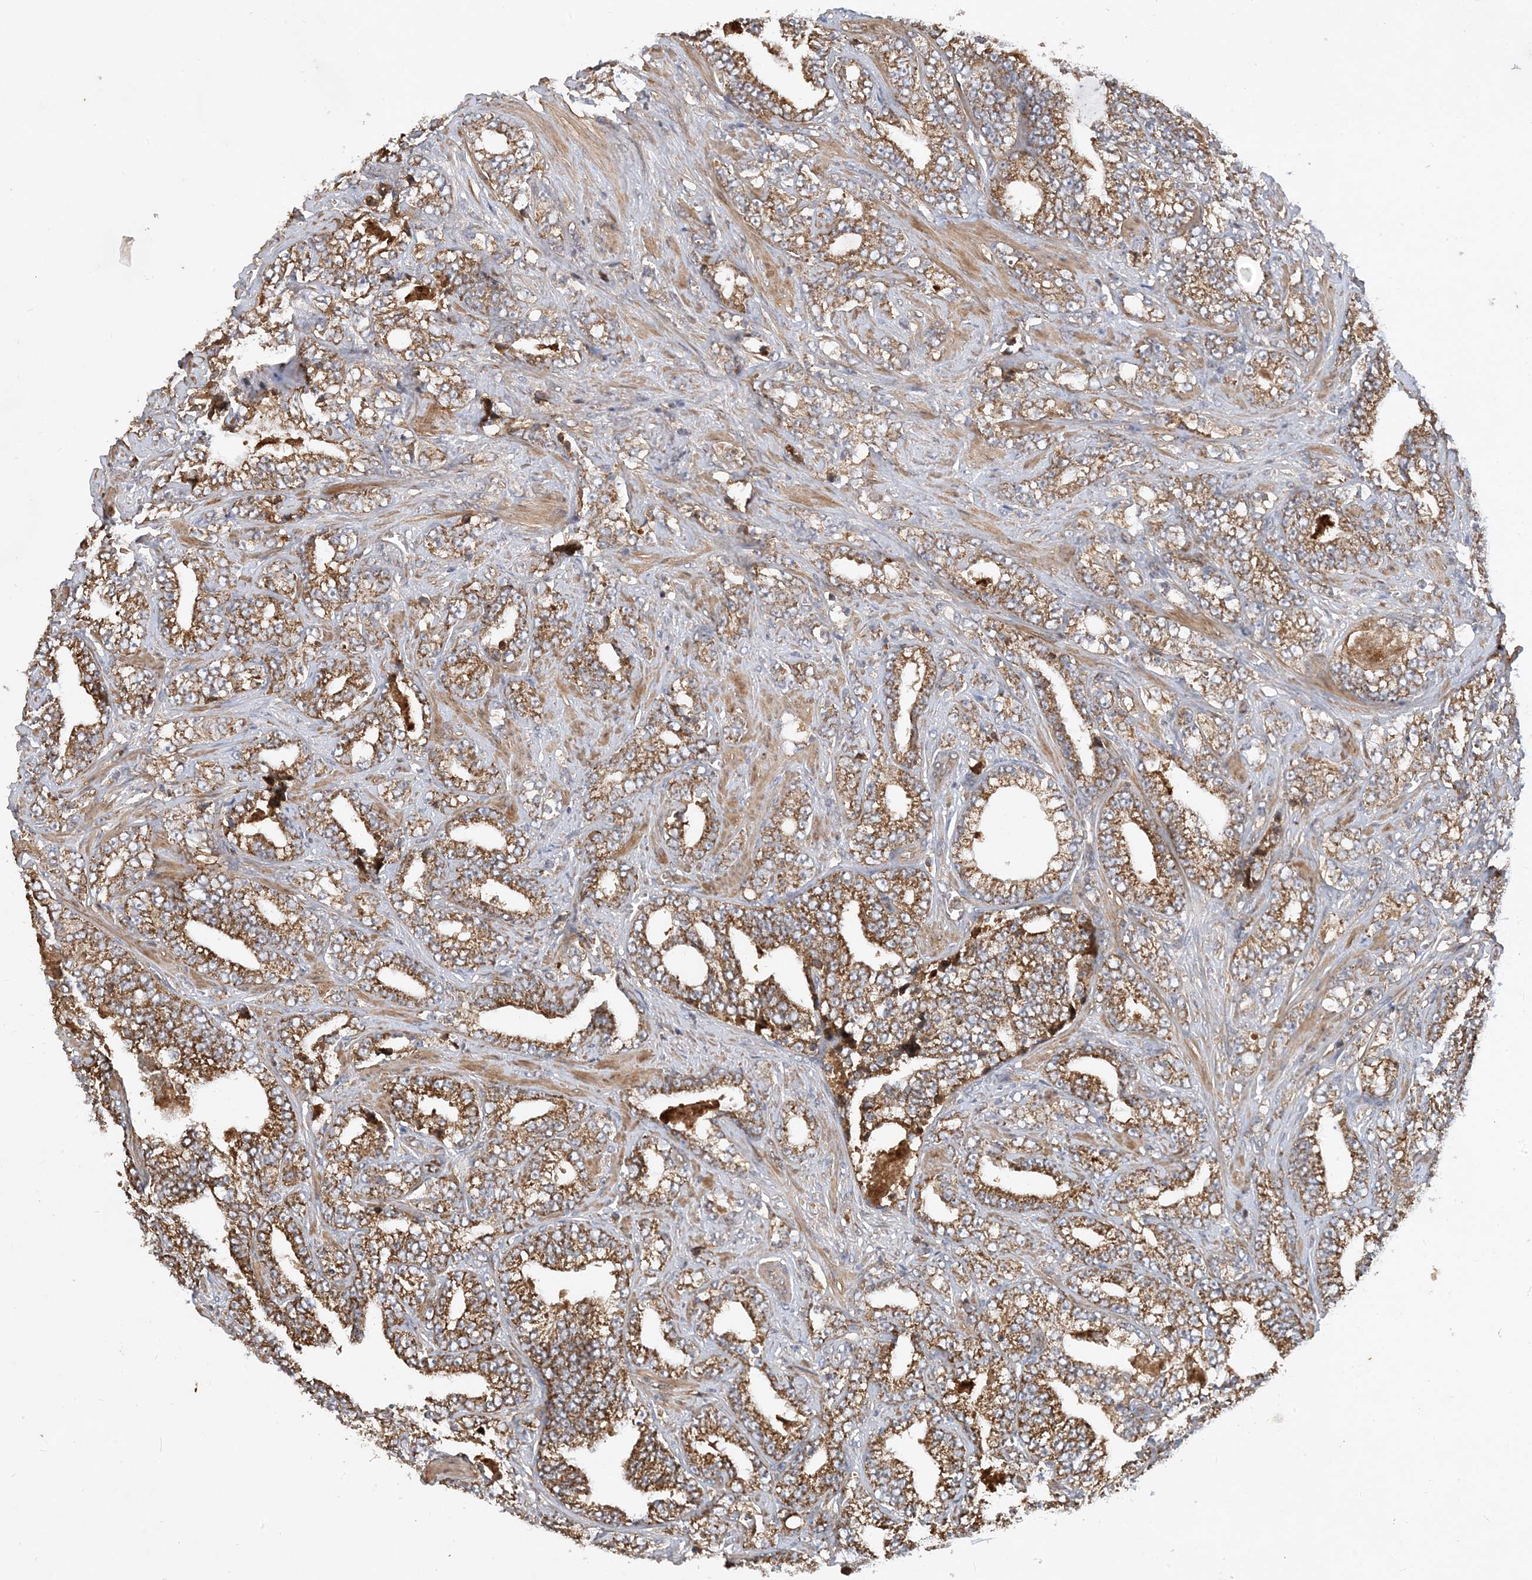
{"staining": {"intensity": "moderate", "quantity": ">75%", "location": "cytoplasmic/membranous"}, "tissue": "prostate cancer", "cell_type": "Tumor cells", "image_type": "cancer", "snomed": [{"axis": "morphology", "description": "Adenocarcinoma, High grade"}, {"axis": "topography", "description": "Prostate and seminal vesicle, NOS"}], "caption": "Immunohistochemical staining of human adenocarcinoma (high-grade) (prostate) displays medium levels of moderate cytoplasmic/membranous protein expression in about >75% of tumor cells.", "gene": "STK19", "patient": {"sex": "male", "age": 67}}